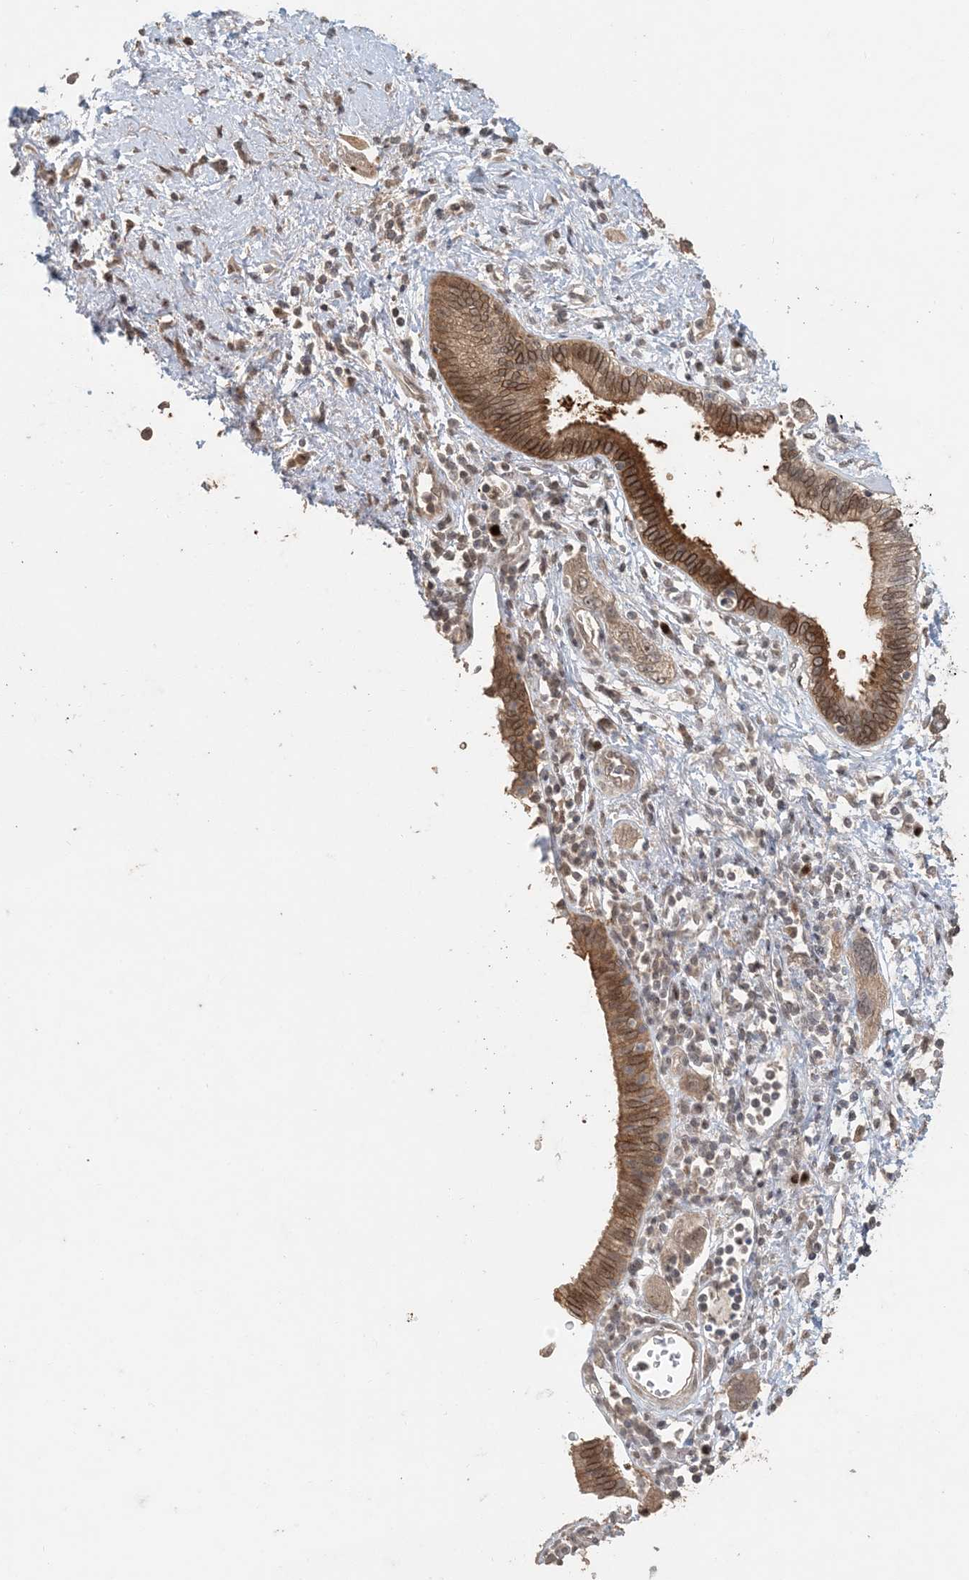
{"staining": {"intensity": "moderate", "quantity": ">75%", "location": "cytoplasmic/membranous,nuclear"}, "tissue": "pancreatic cancer", "cell_type": "Tumor cells", "image_type": "cancer", "snomed": [{"axis": "morphology", "description": "Adenocarcinoma, NOS"}, {"axis": "topography", "description": "Pancreas"}], "caption": "This histopathology image exhibits pancreatic cancer (adenocarcinoma) stained with immunohistochemistry to label a protein in brown. The cytoplasmic/membranous and nuclear of tumor cells show moderate positivity for the protein. Nuclei are counter-stained blue.", "gene": "ATP13A2", "patient": {"sex": "female", "age": 73}}